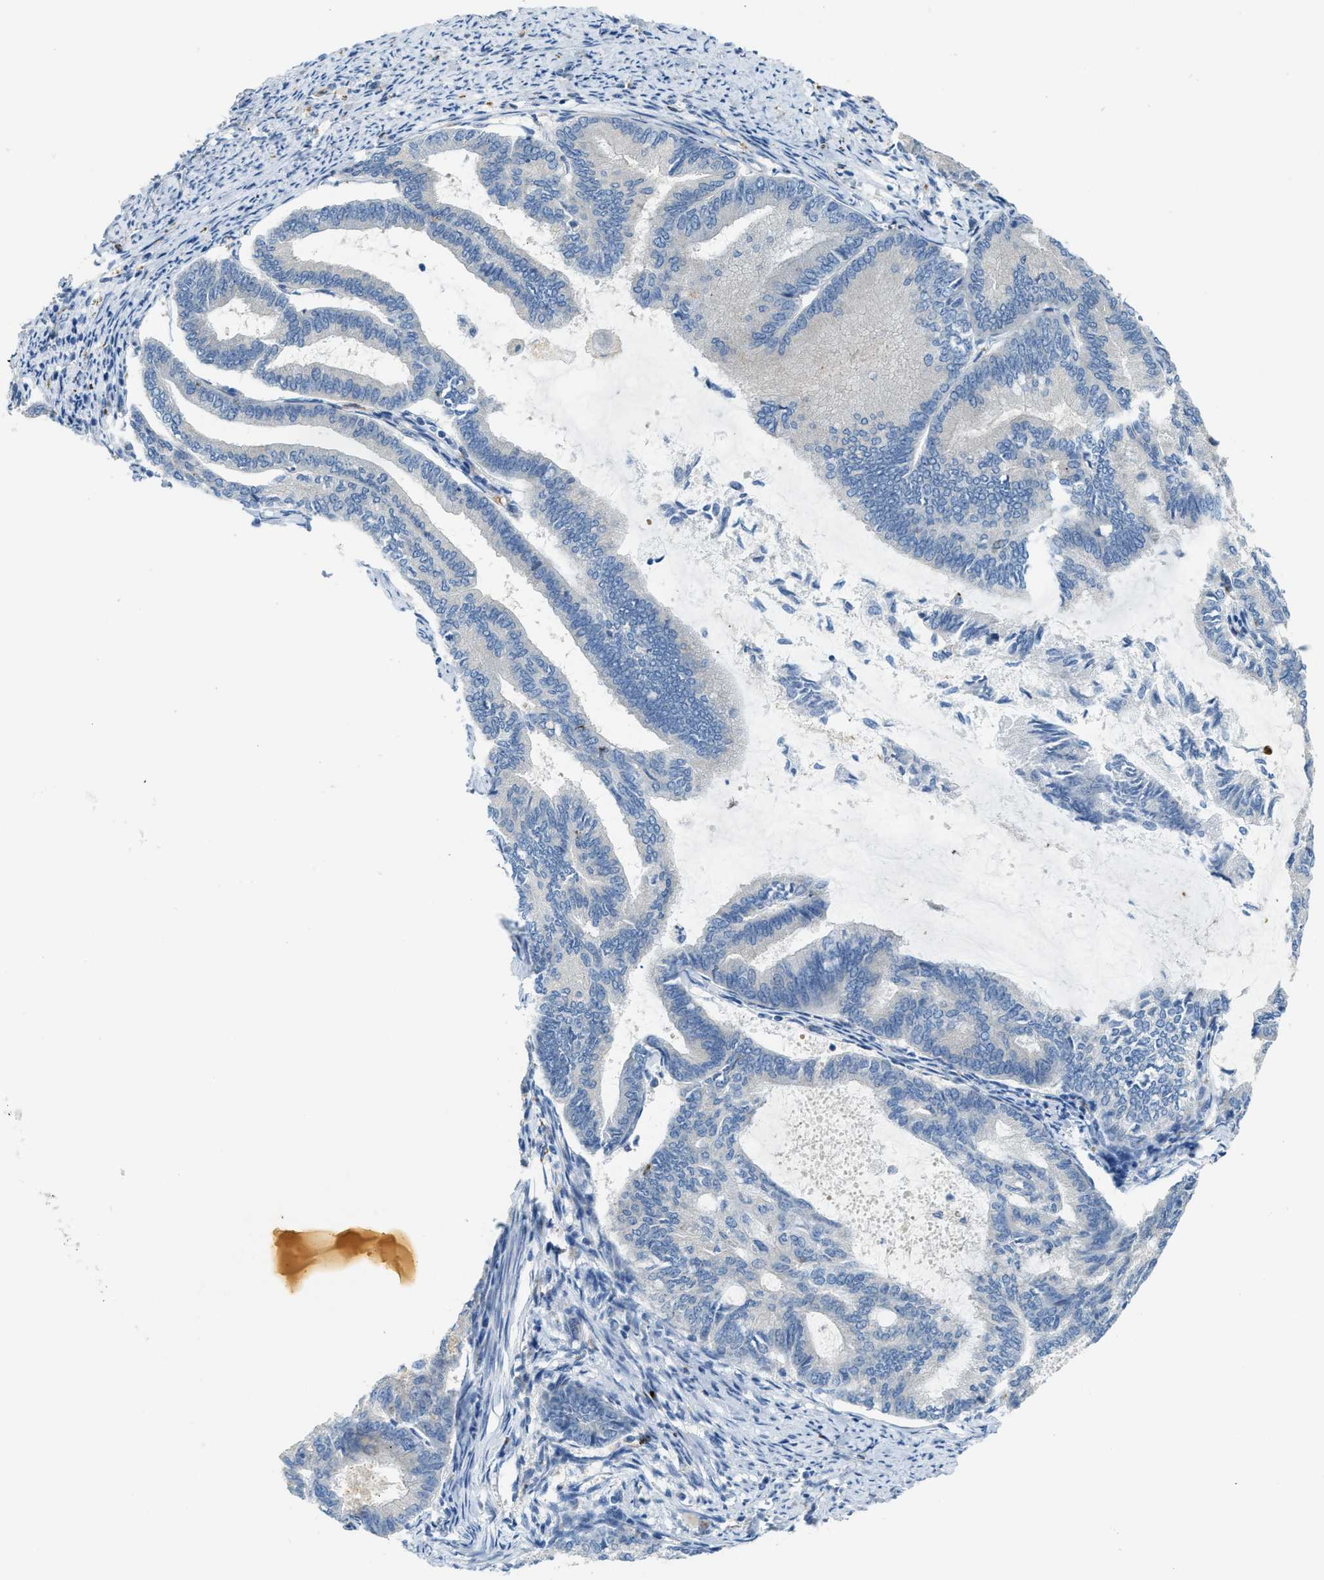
{"staining": {"intensity": "negative", "quantity": "none", "location": "none"}, "tissue": "endometrial cancer", "cell_type": "Tumor cells", "image_type": "cancer", "snomed": [{"axis": "morphology", "description": "Adenocarcinoma, NOS"}, {"axis": "topography", "description": "Endometrium"}], "caption": "An image of human endometrial adenocarcinoma is negative for staining in tumor cells.", "gene": "KLHDC10", "patient": {"sex": "female", "age": 86}}